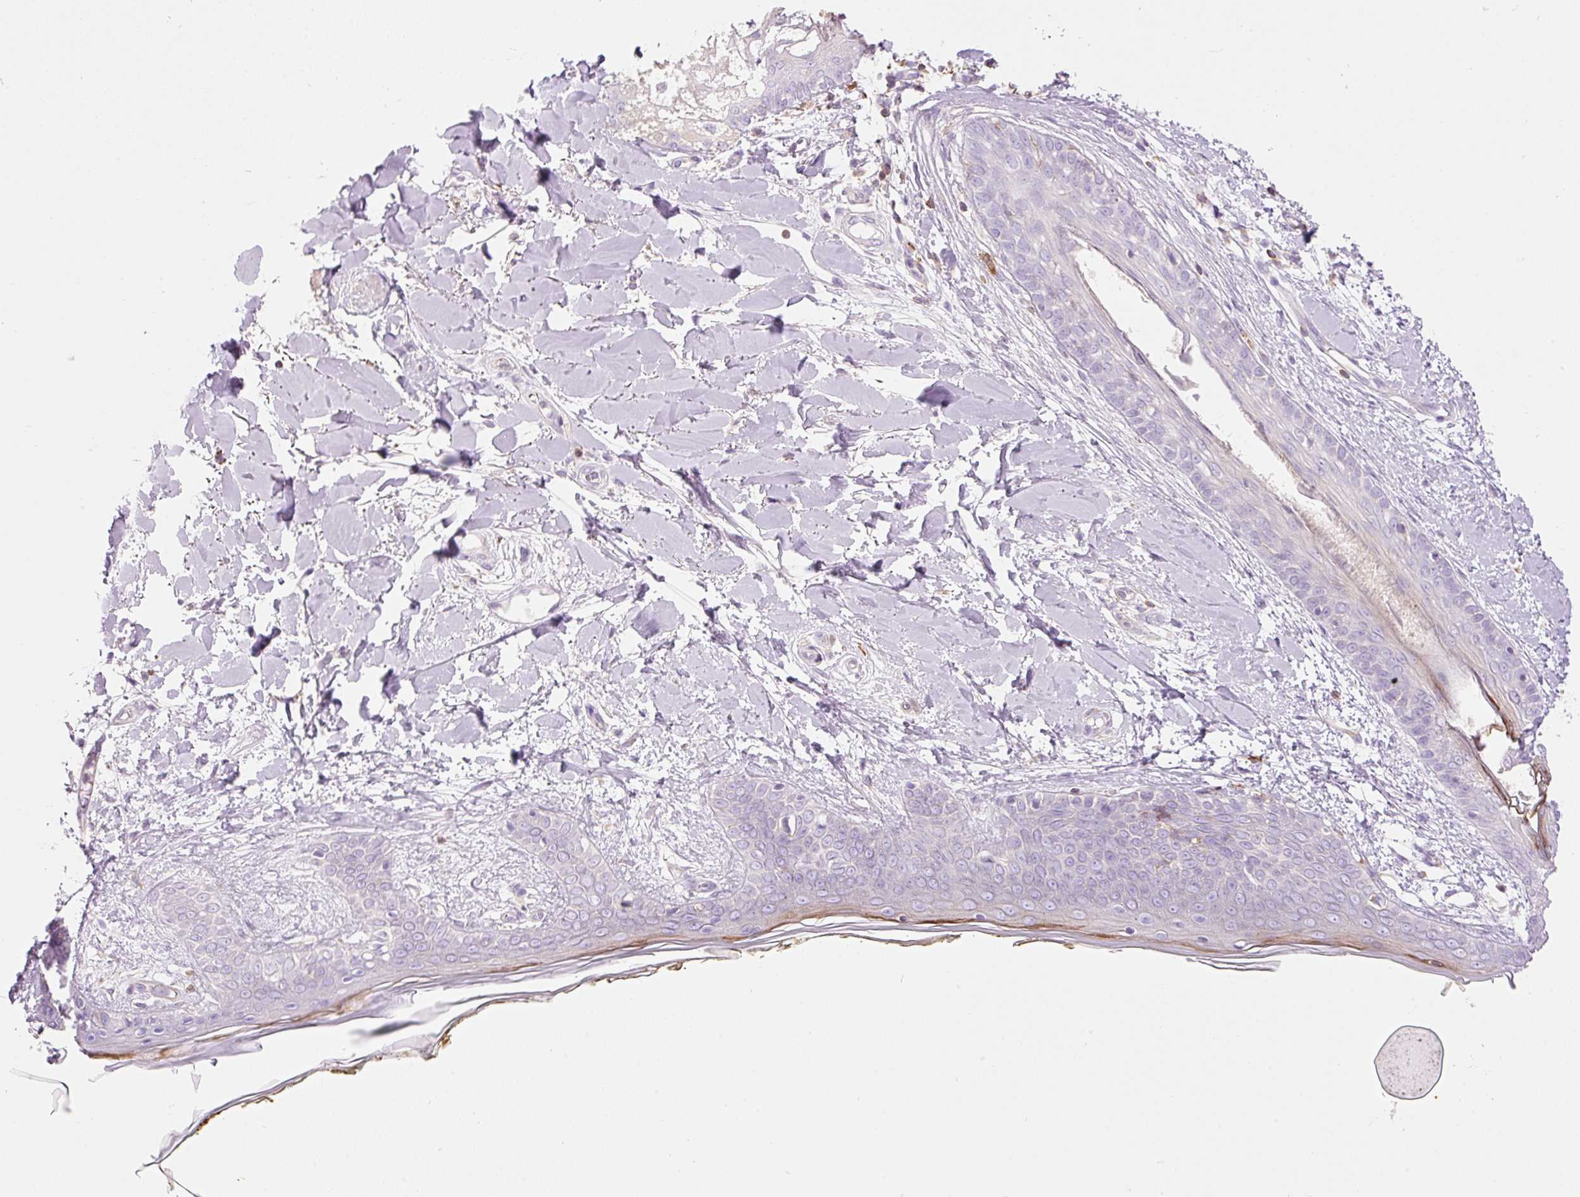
{"staining": {"intensity": "negative", "quantity": "none", "location": "none"}, "tissue": "skin", "cell_type": "Fibroblasts", "image_type": "normal", "snomed": [{"axis": "morphology", "description": "Normal tissue, NOS"}, {"axis": "topography", "description": "Skin"}], "caption": "Immunohistochemical staining of normal human skin displays no significant positivity in fibroblasts. (Brightfield microscopy of DAB immunohistochemistry (IHC) at high magnification).", "gene": "DOK6", "patient": {"sex": "female", "age": 34}}